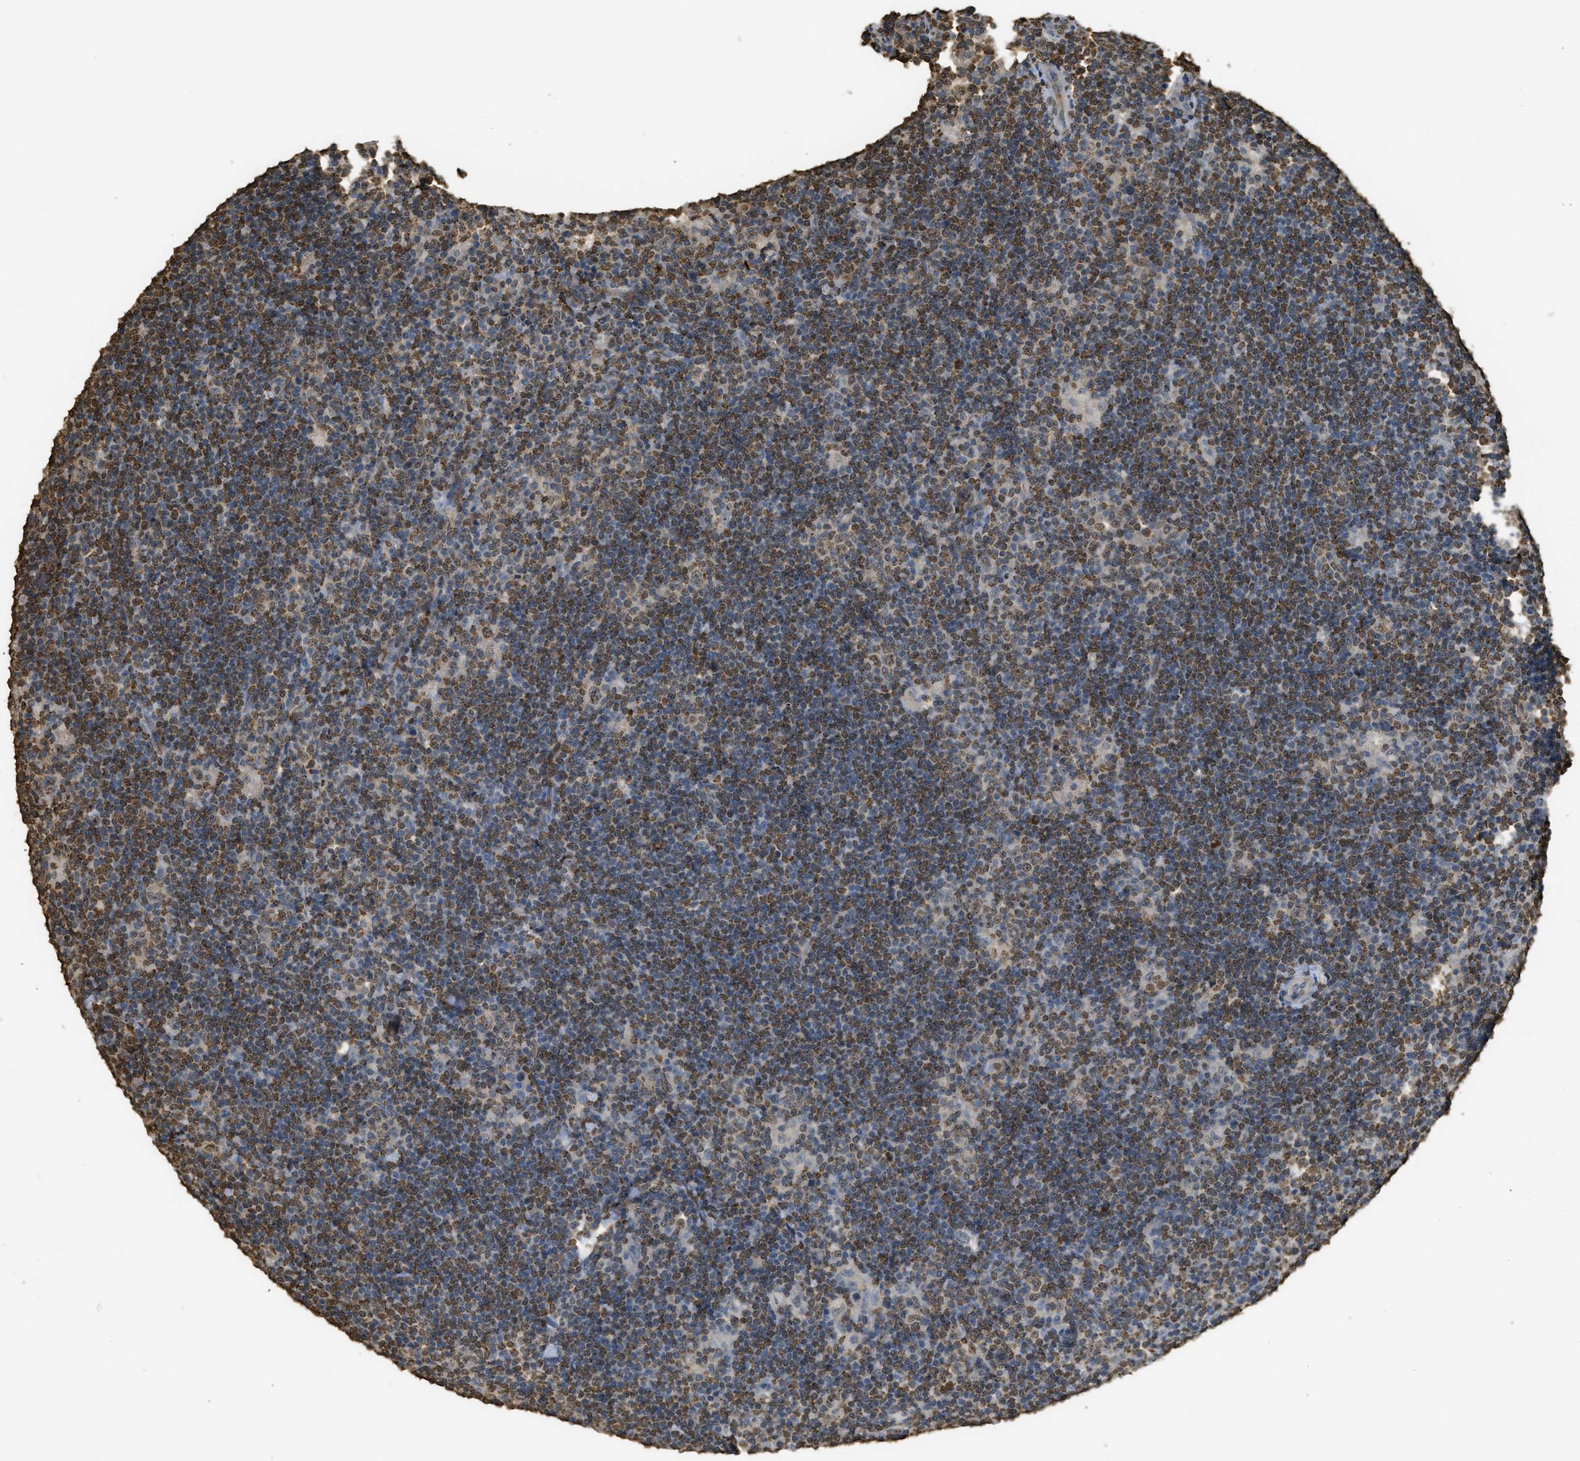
{"staining": {"intensity": "weak", "quantity": "<25%", "location": "cytoplasmic/membranous"}, "tissue": "lymphoma", "cell_type": "Tumor cells", "image_type": "cancer", "snomed": [{"axis": "morphology", "description": "Hodgkin's disease, NOS"}, {"axis": "topography", "description": "Lymph node"}], "caption": "DAB immunohistochemical staining of human Hodgkin's disease reveals no significant staining in tumor cells.", "gene": "NR5A2", "patient": {"sex": "female", "age": 57}}